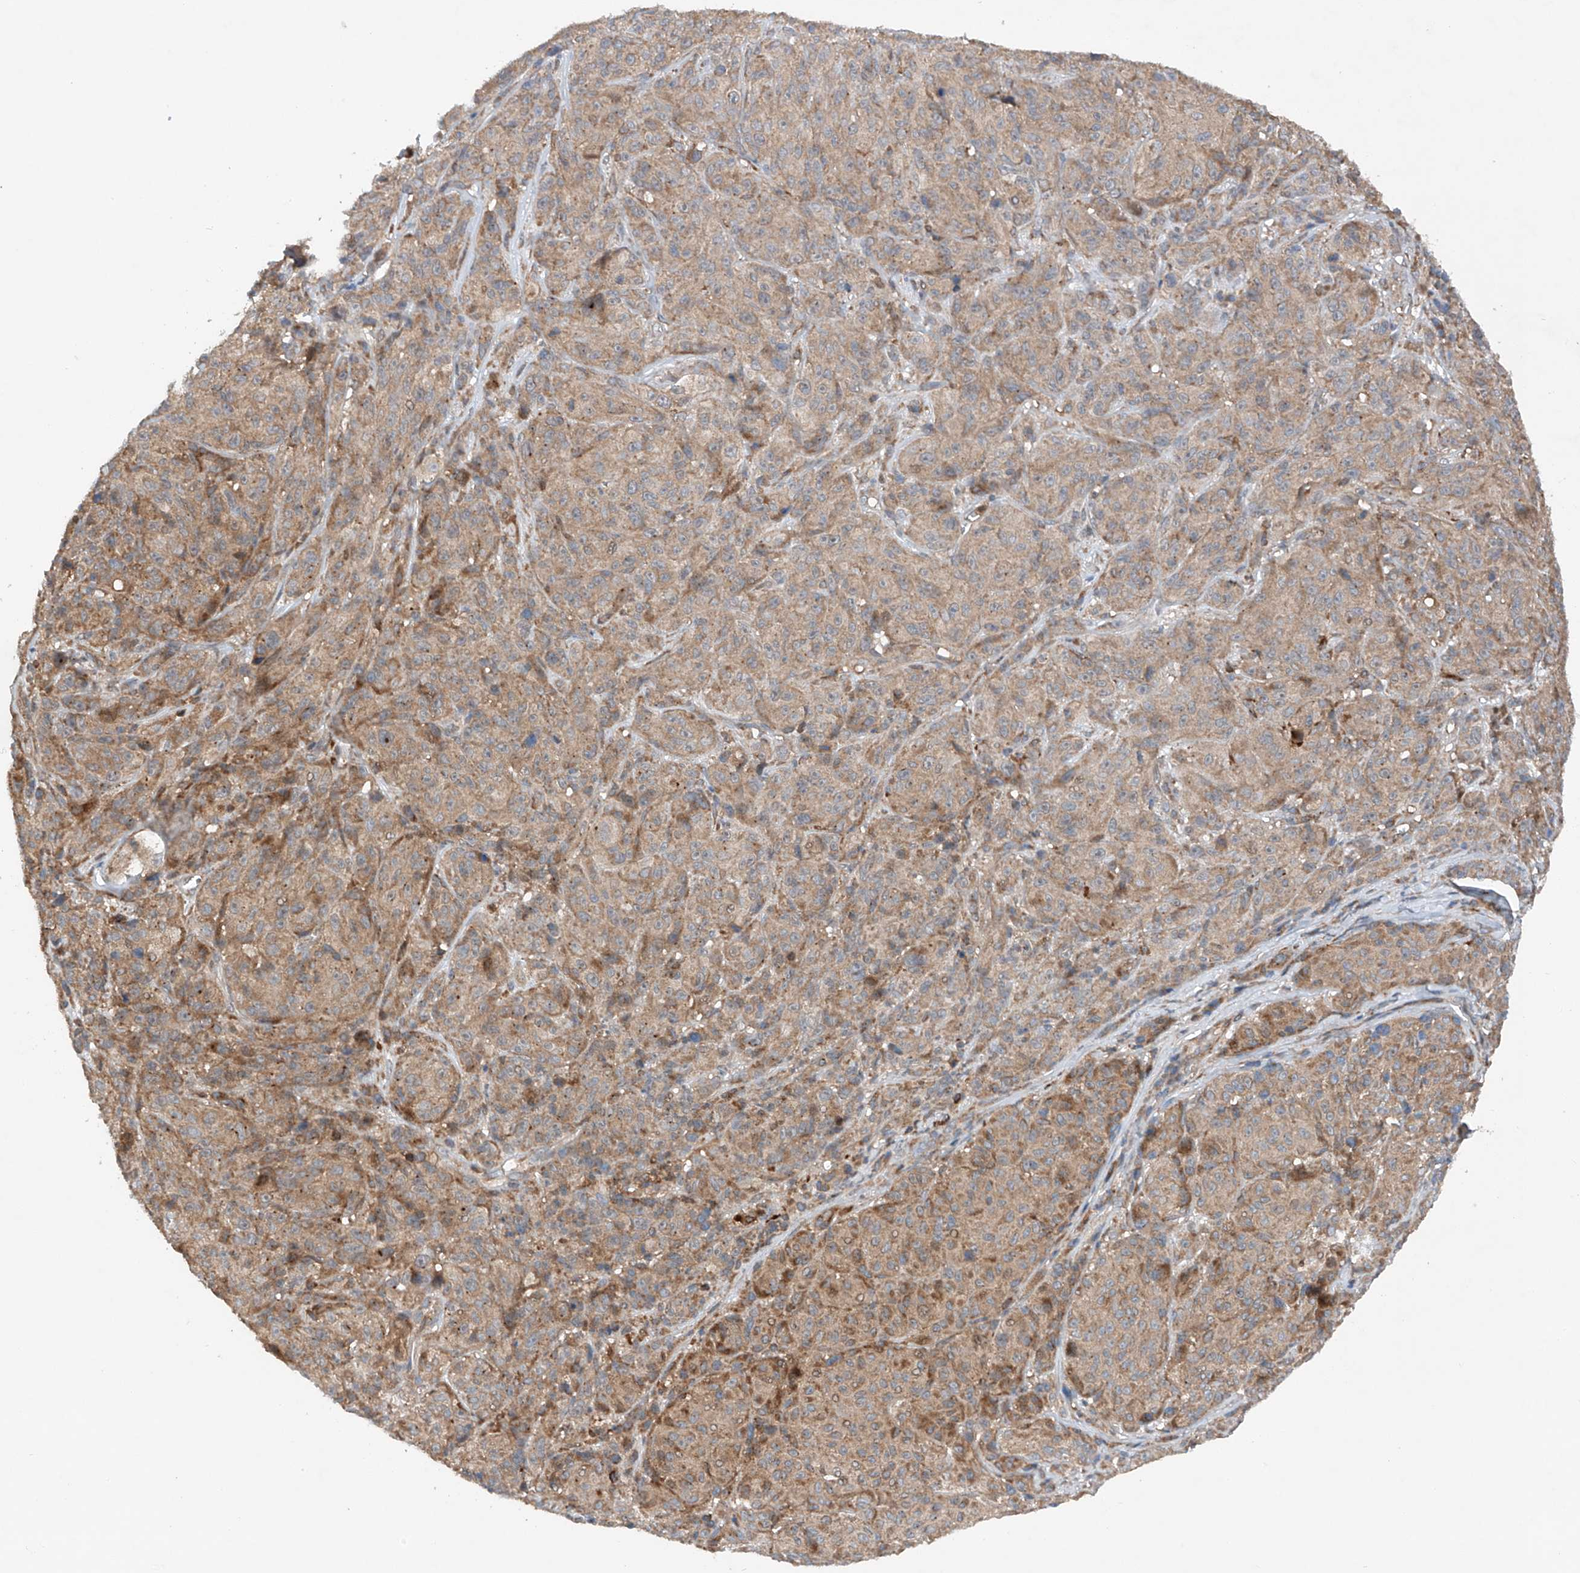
{"staining": {"intensity": "weak", "quantity": ">75%", "location": "cytoplasmic/membranous"}, "tissue": "melanoma", "cell_type": "Tumor cells", "image_type": "cancer", "snomed": [{"axis": "morphology", "description": "Malignant melanoma, NOS"}, {"axis": "topography", "description": "Skin"}], "caption": "Immunohistochemical staining of melanoma shows weak cytoplasmic/membranous protein positivity in approximately >75% of tumor cells.", "gene": "CEP85L", "patient": {"sex": "male", "age": 73}}